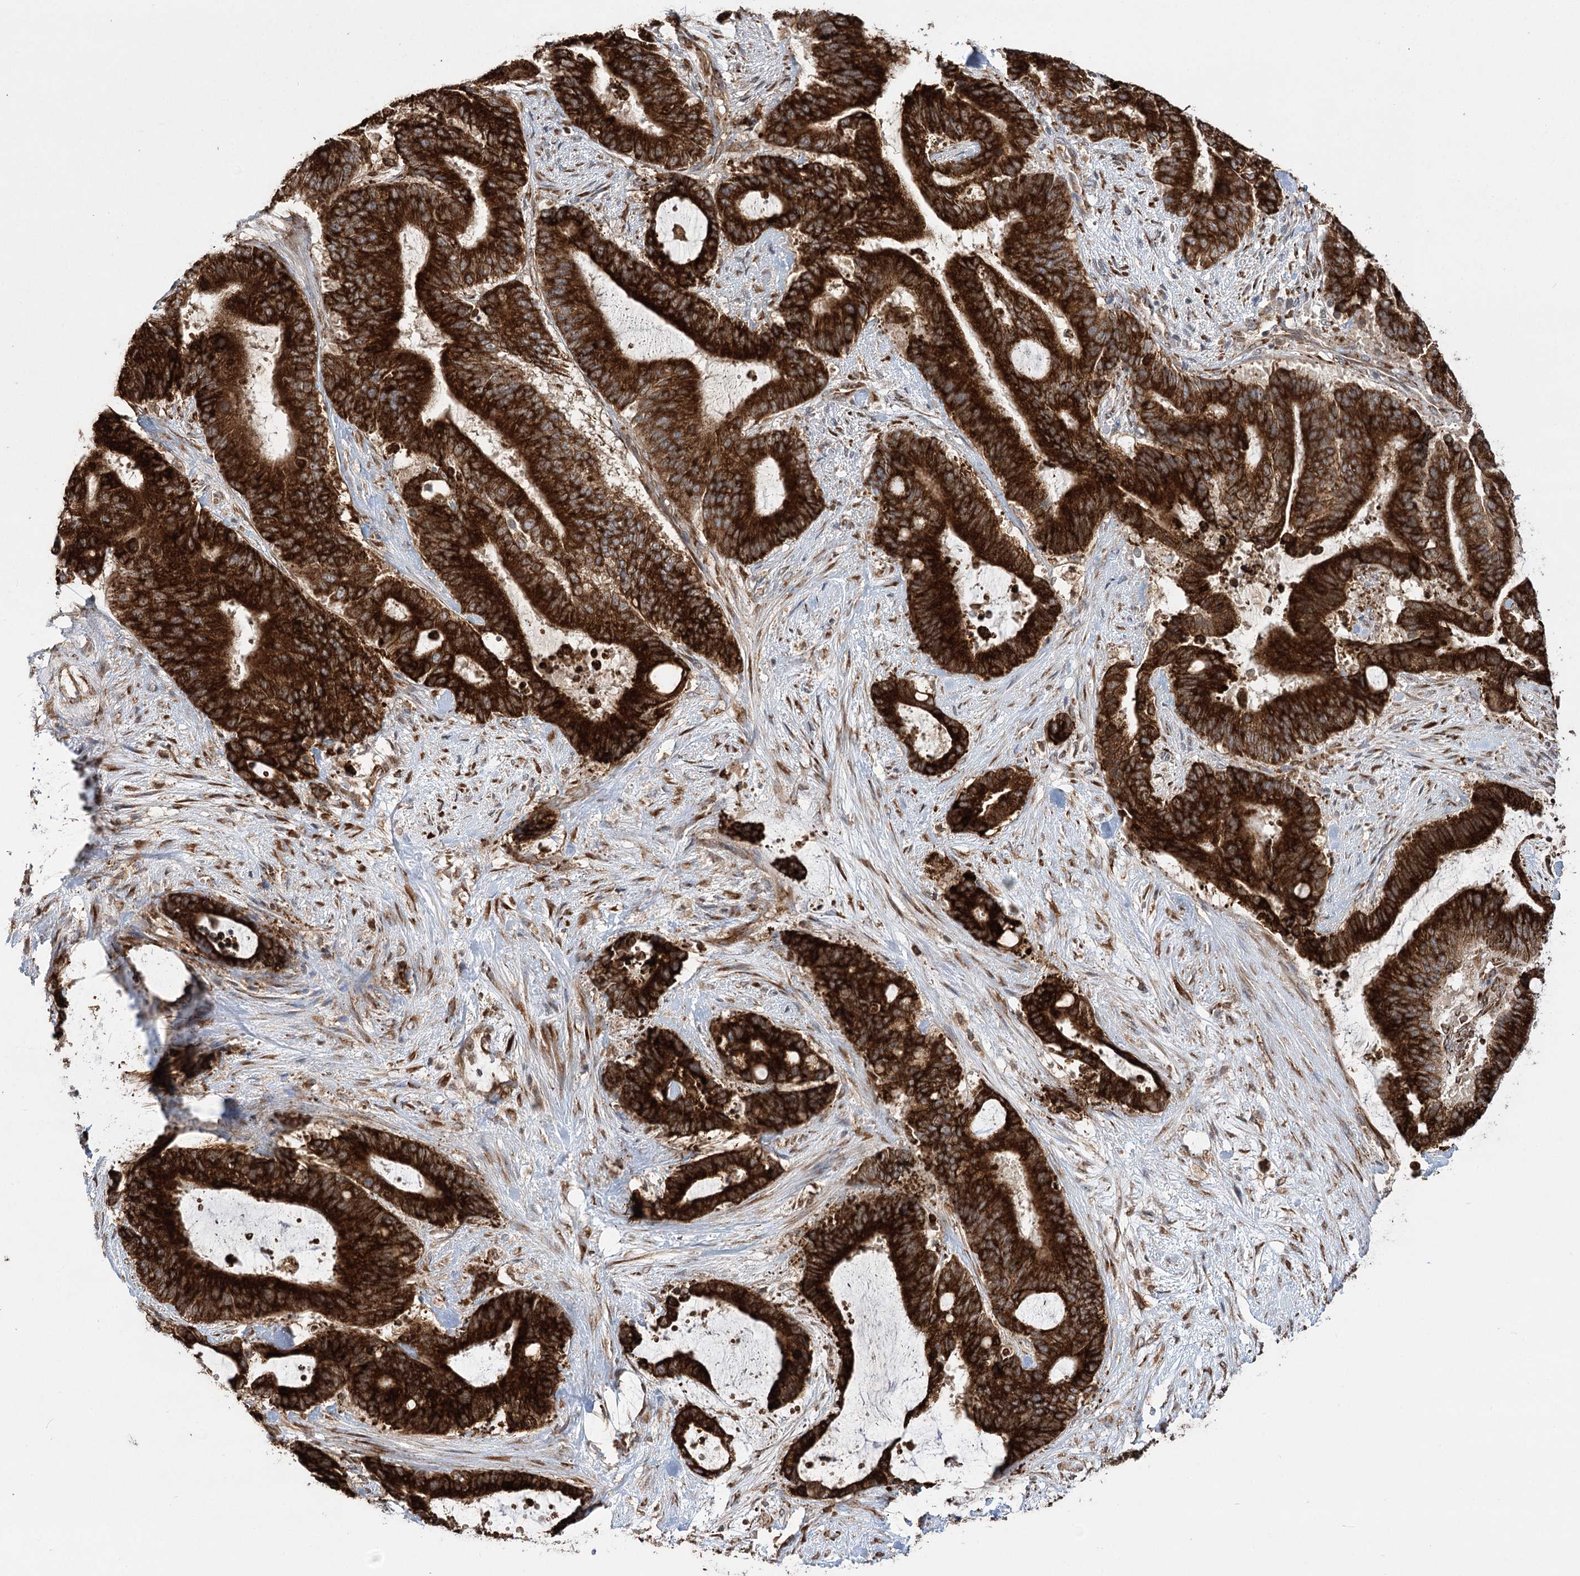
{"staining": {"intensity": "strong", "quantity": ">75%", "location": "cytoplasmic/membranous"}, "tissue": "liver cancer", "cell_type": "Tumor cells", "image_type": "cancer", "snomed": [{"axis": "morphology", "description": "Normal tissue, NOS"}, {"axis": "morphology", "description": "Cholangiocarcinoma"}, {"axis": "topography", "description": "Liver"}, {"axis": "topography", "description": "Peripheral nerve tissue"}], "caption": "Liver cancer (cholangiocarcinoma) stained with DAB (3,3'-diaminobenzidine) immunohistochemistry shows high levels of strong cytoplasmic/membranous positivity in approximately >75% of tumor cells.", "gene": "DNAJB14", "patient": {"sex": "female", "age": 73}}